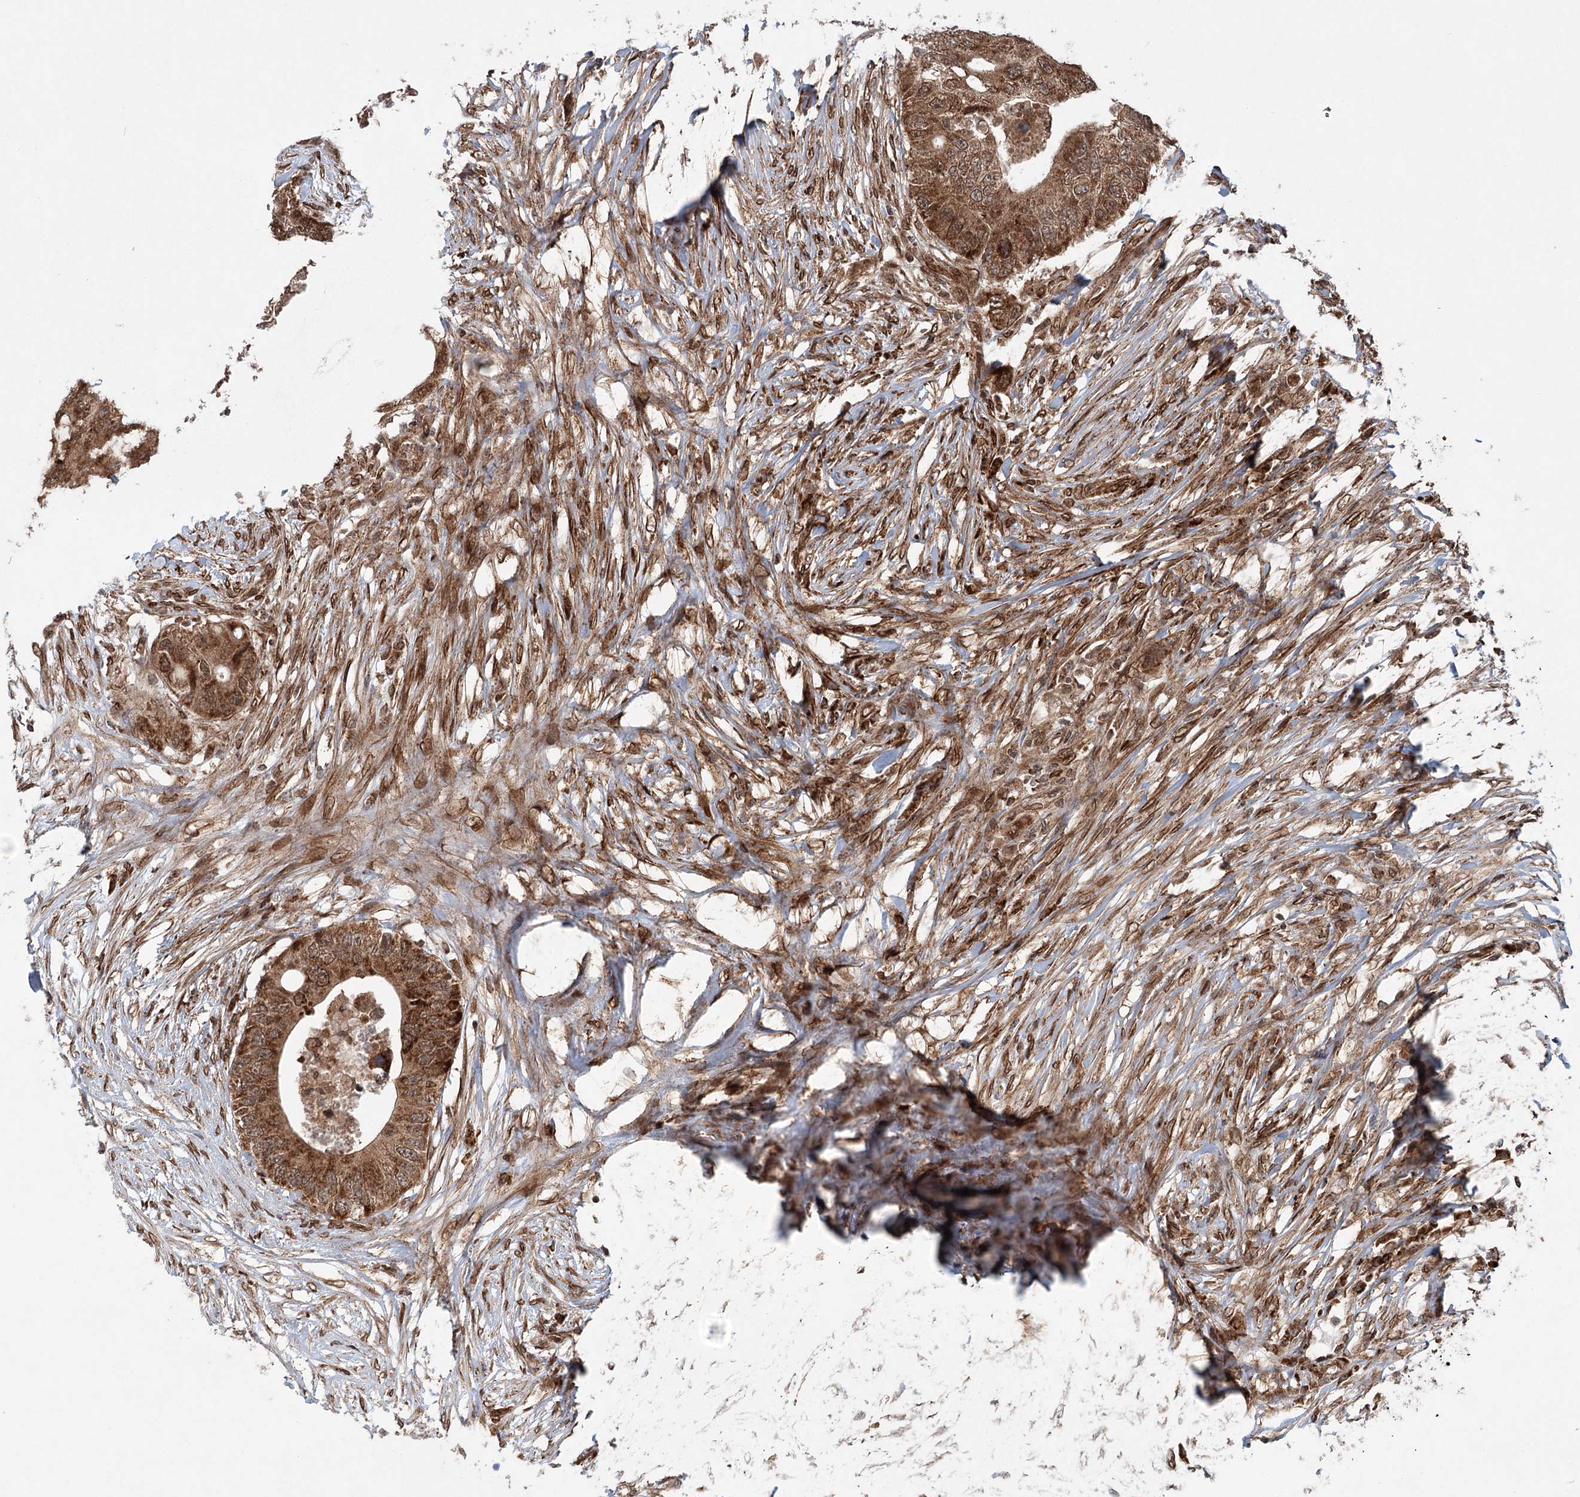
{"staining": {"intensity": "strong", "quantity": ">75%", "location": "cytoplasmic/membranous"}, "tissue": "colorectal cancer", "cell_type": "Tumor cells", "image_type": "cancer", "snomed": [{"axis": "morphology", "description": "Adenocarcinoma, NOS"}, {"axis": "topography", "description": "Colon"}], "caption": "A brown stain labels strong cytoplasmic/membranous staining of a protein in human colorectal adenocarcinoma tumor cells.", "gene": "BCKDHA", "patient": {"sex": "male", "age": 71}}